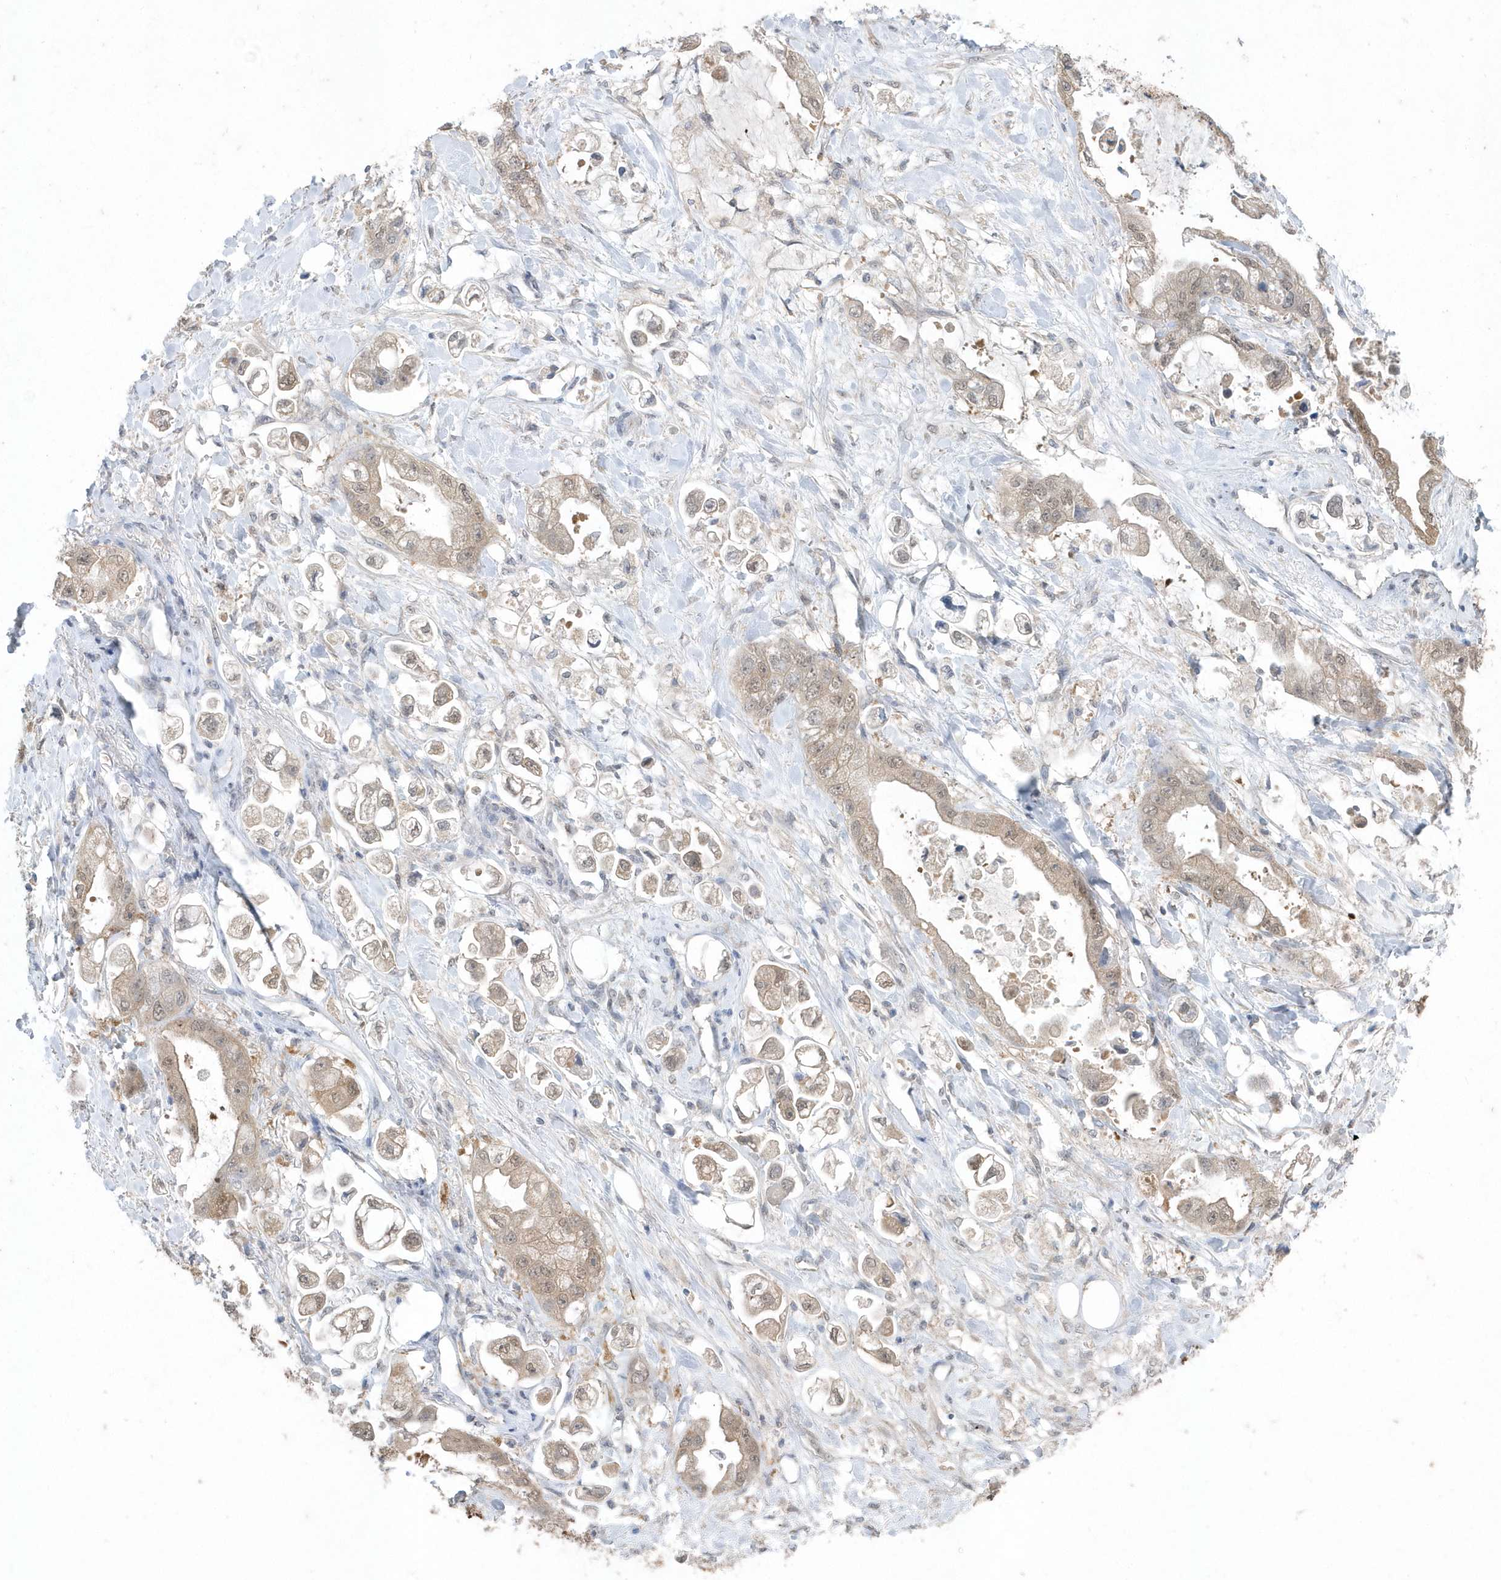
{"staining": {"intensity": "moderate", "quantity": ">75%", "location": "cytoplasmic/membranous,nuclear"}, "tissue": "stomach cancer", "cell_type": "Tumor cells", "image_type": "cancer", "snomed": [{"axis": "morphology", "description": "Adenocarcinoma, NOS"}, {"axis": "topography", "description": "Stomach"}], "caption": "Protein analysis of adenocarcinoma (stomach) tissue displays moderate cytoplasmic/membranous and nuclear expression in approximately >75% of tumor cells.", "gene": "AKR7A2", "patient": {"sex": "male", "age": 62}}